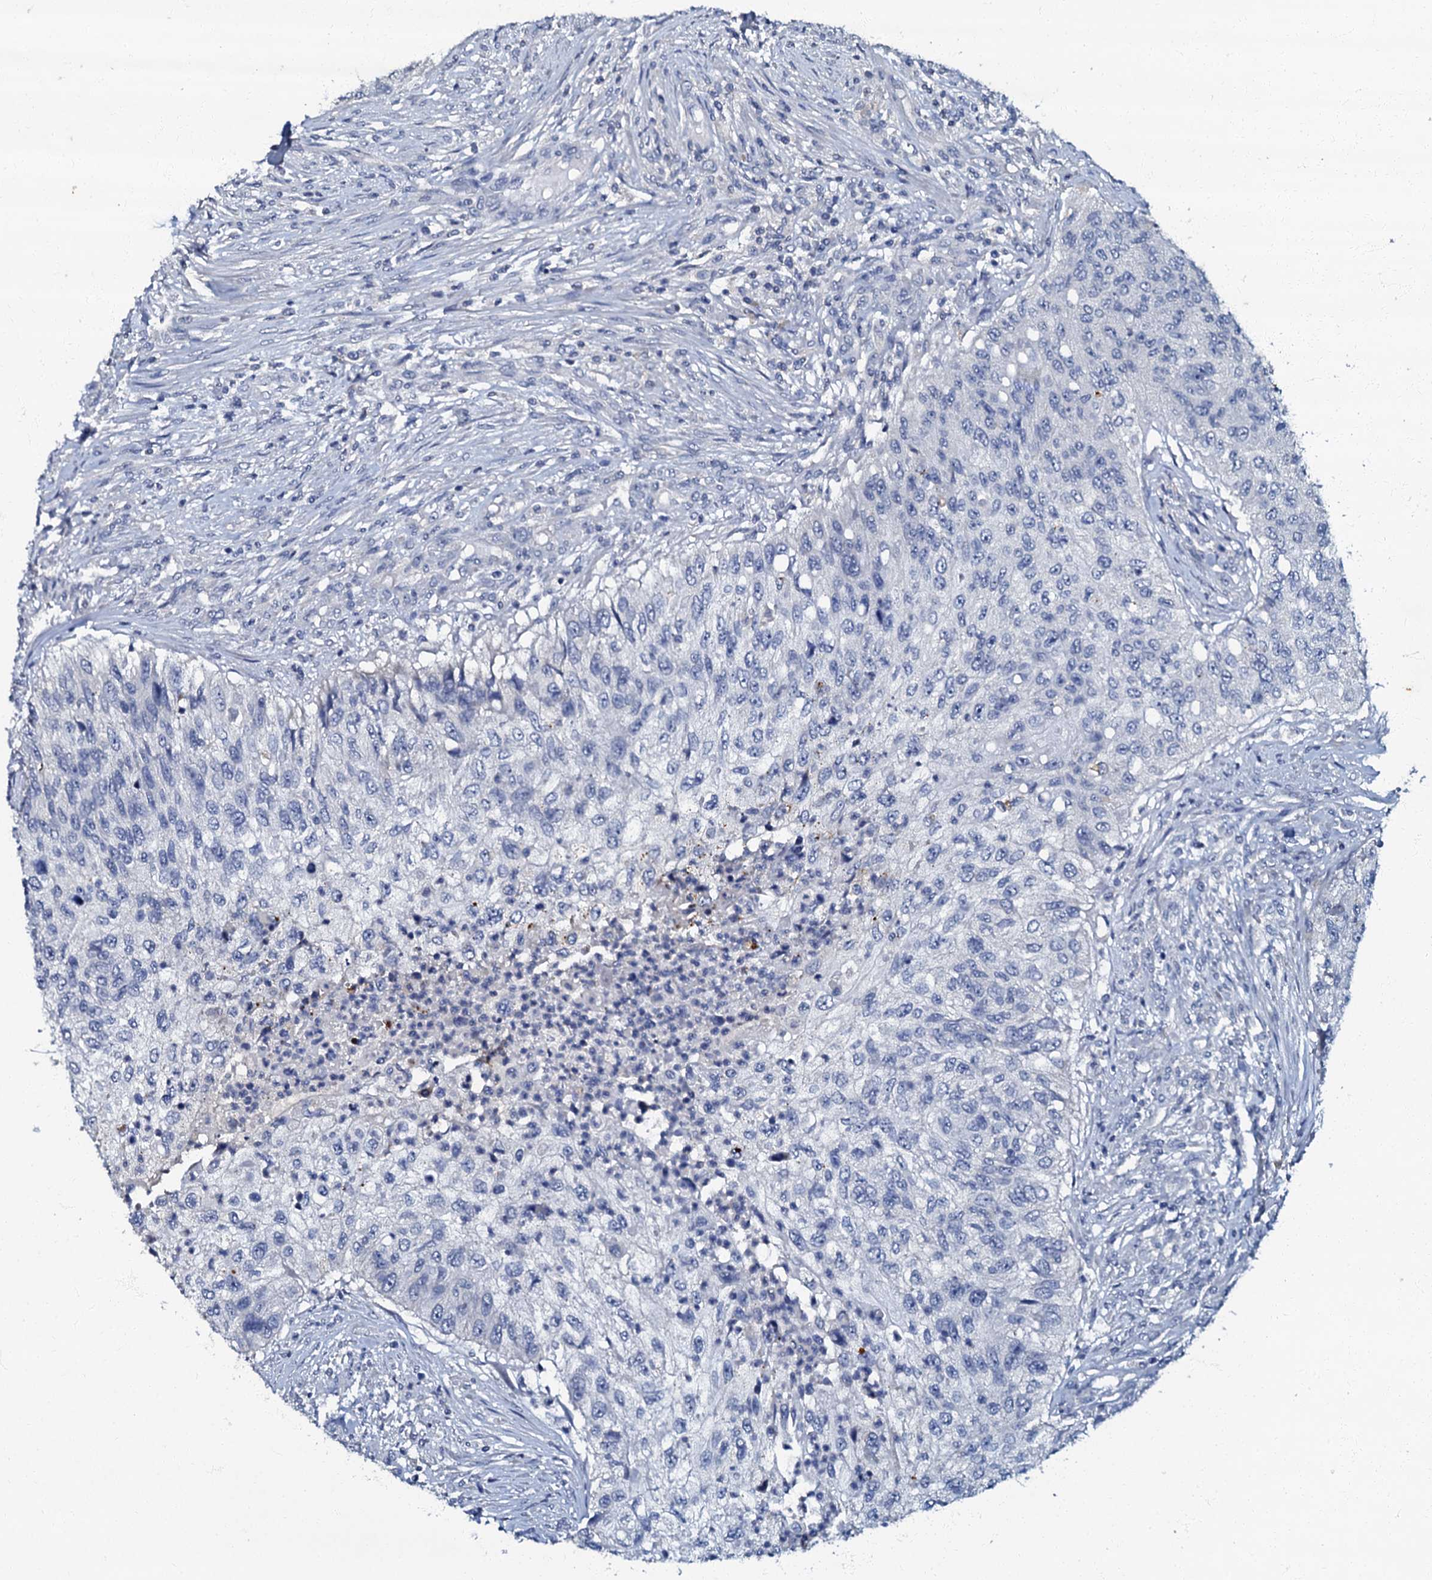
{"staining": {"intensity": "negative", "quantity": "none", "location": "none"}, "tissue": "urothelial cancer", "cell_type": "Tumor cells", "image_type": "cancer", "snomed": [{"axis": "morphology", "description": "Urothelial carcinoma, High grade"}, {"axis": "topography", "description": "Urinary bladder"}], "caption": "This histopathology image is of urothelial carcinoma (high-grade) stained with immunohistochemistry (IHC) to label a protein in brown with the nuclei are counter-stained blue. There is no expression in tumor cells.", "gene": "OLAH", "patient": {"sex": "female", "age": 60}}